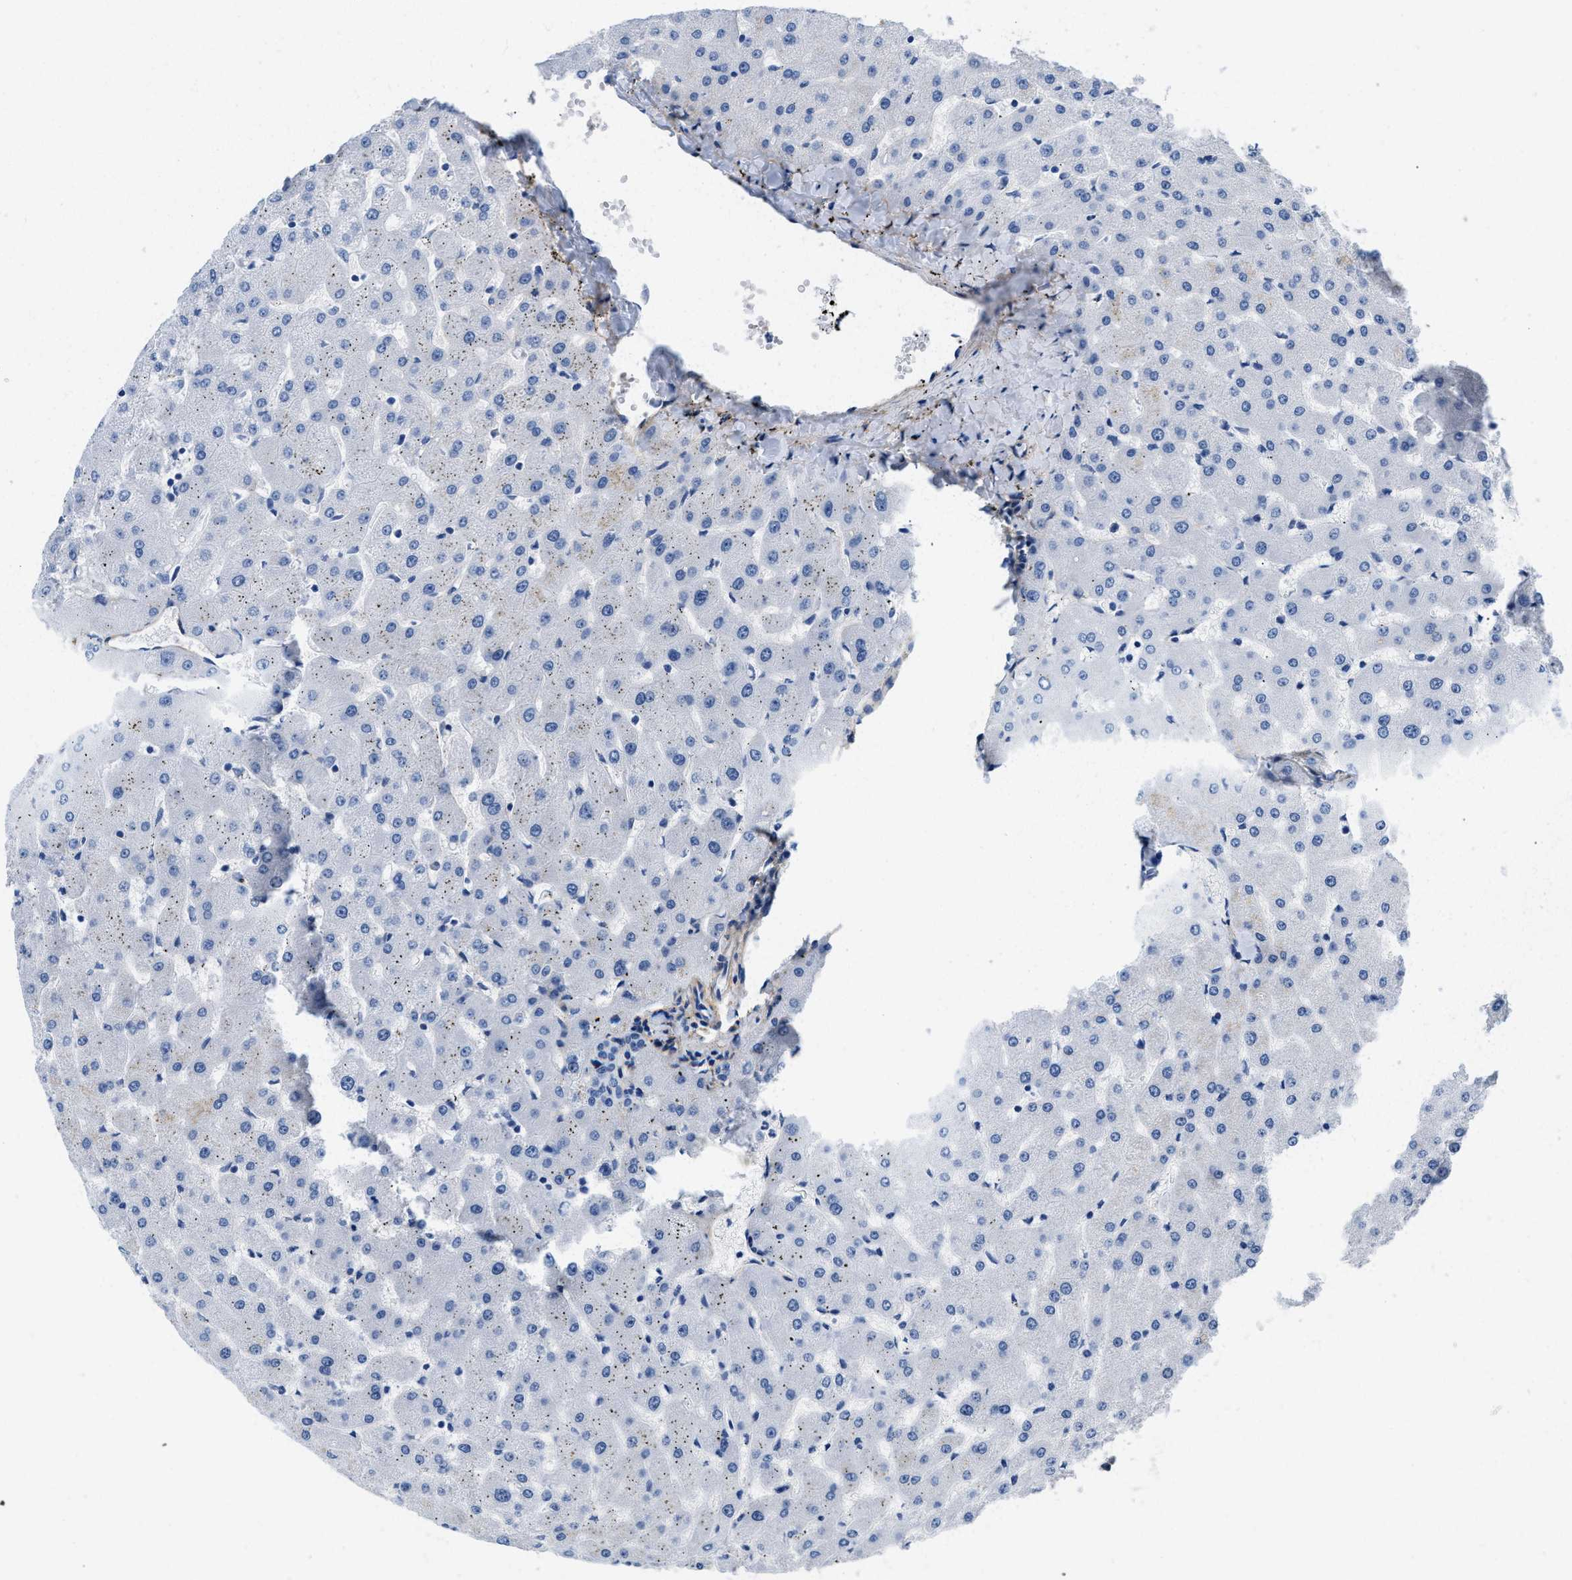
{"staining": {"intensity": "negative", "quantity": "none", "location": "none"}, "tissue": "liver", "cell_type": "Cholangiocytes", "image_type": "normal", "snomed": [{"axis": "morphology", "description": "Normal tissue, NOS"}, {"axis": "topography", "description": "Liver"}], "caption": "The immunohistochemistry micrograph has no significant expression in cholangiocytes of liver. (DAB (3,3'-diaminobenzidine) immunohistochemistry (IHC), high magnification).", "gene": "PDGFRB", "patient": {"sex": "female", "age": 63}}